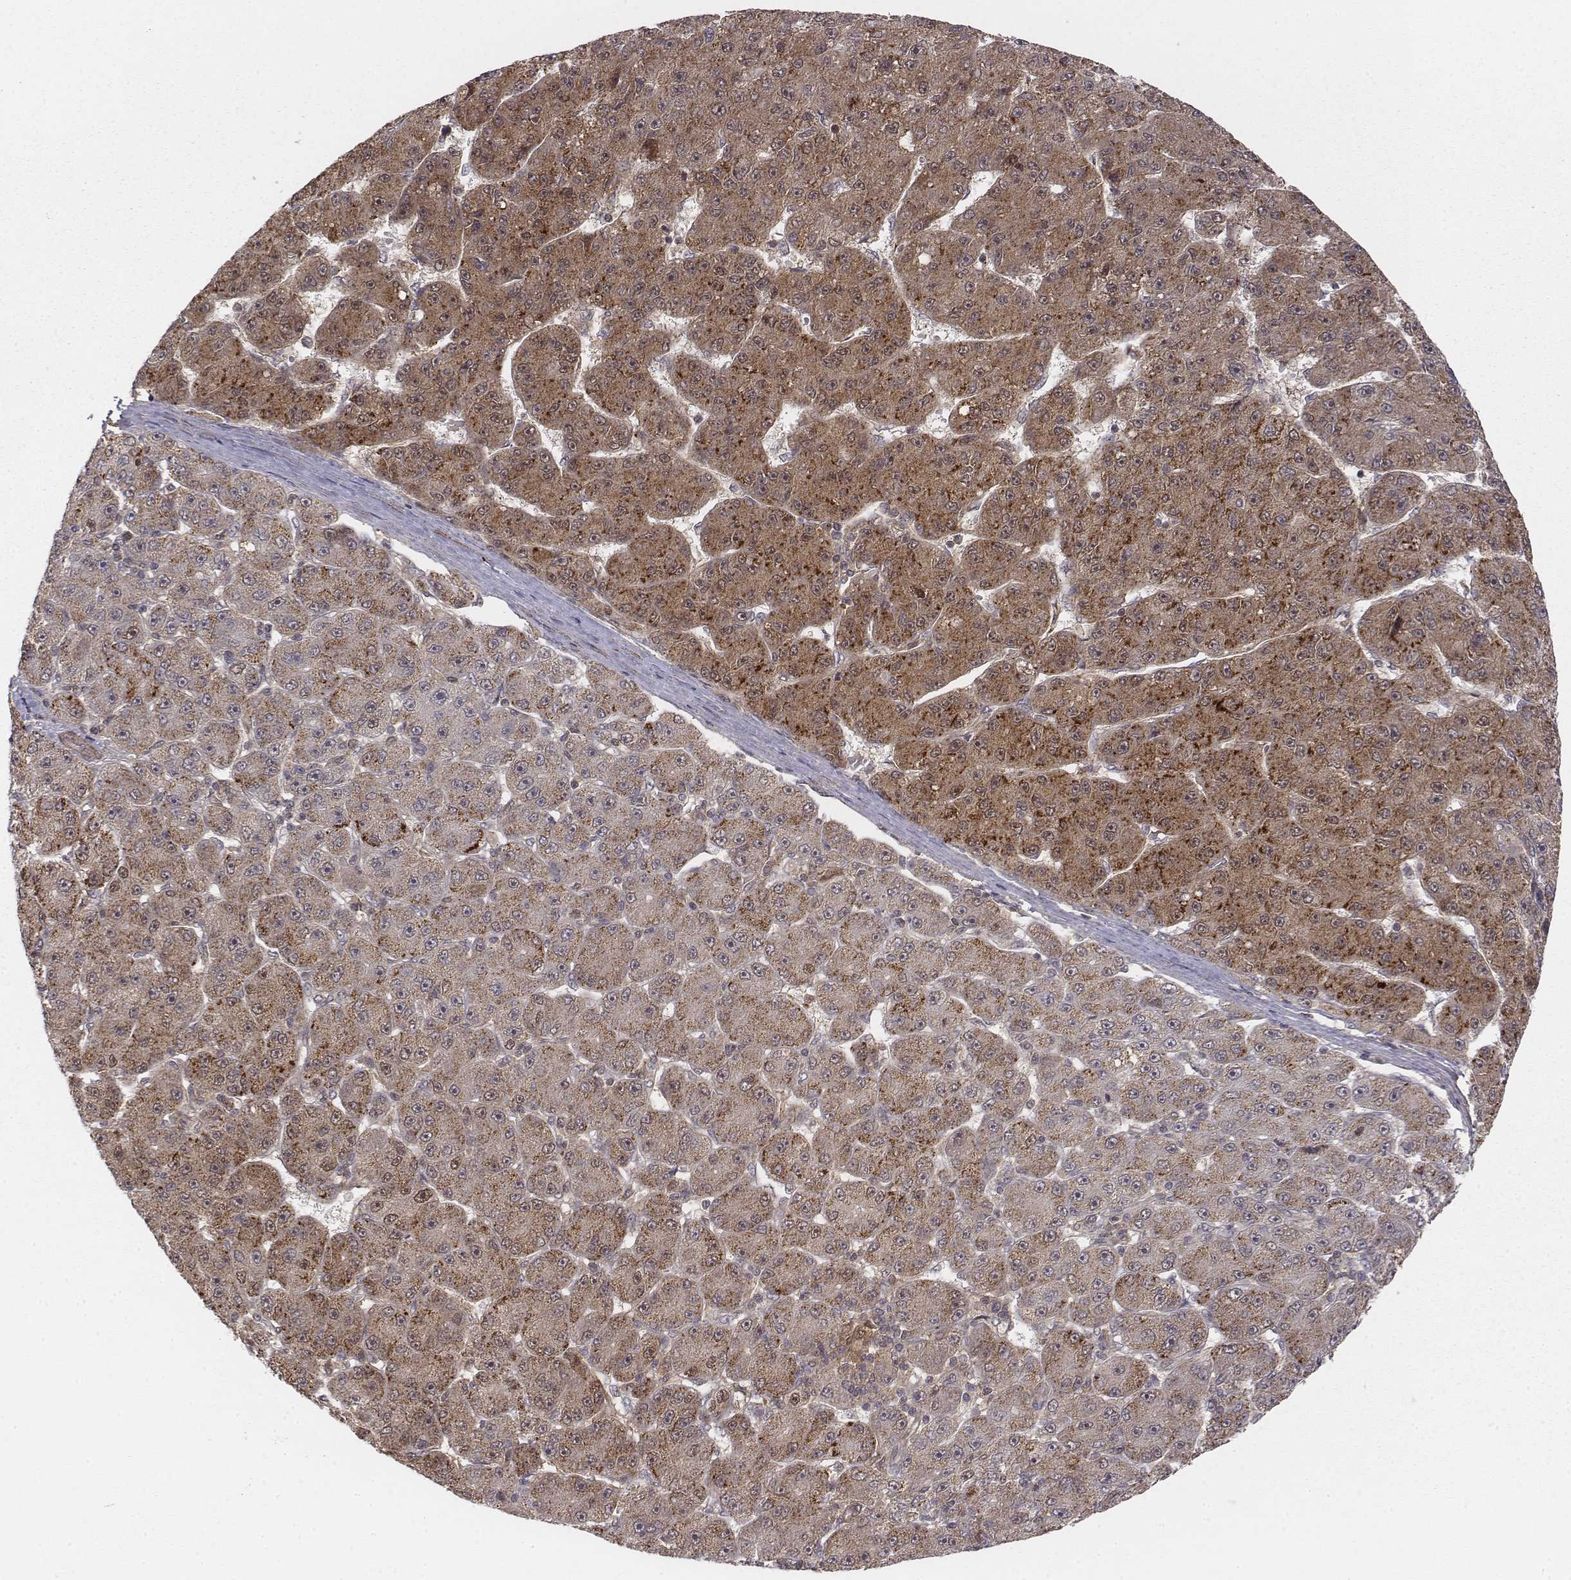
{"staining": {"intensity": "moderate", "quantity": ">75%", "location": "cytoplasmic/membranous"}, "tissue": "liver cancer", "cell_type": "Tumor cells", "image_type": "cancer", "snomed": [{"axis": "morphology", "description": "Carcinoma, Hepatocellular, NOS"}, {"axis": "topography", "description": "Liver"}], "caption": "Immunohistochemical staining of human hepatocellular carcinoma (liver) shows medium levels of moderate cytoplasmic/membranous protein positivity in about >75% of tumor cells.", "gene": "ZFYVE19", "patient": {"sex": "male", "age": 67}}